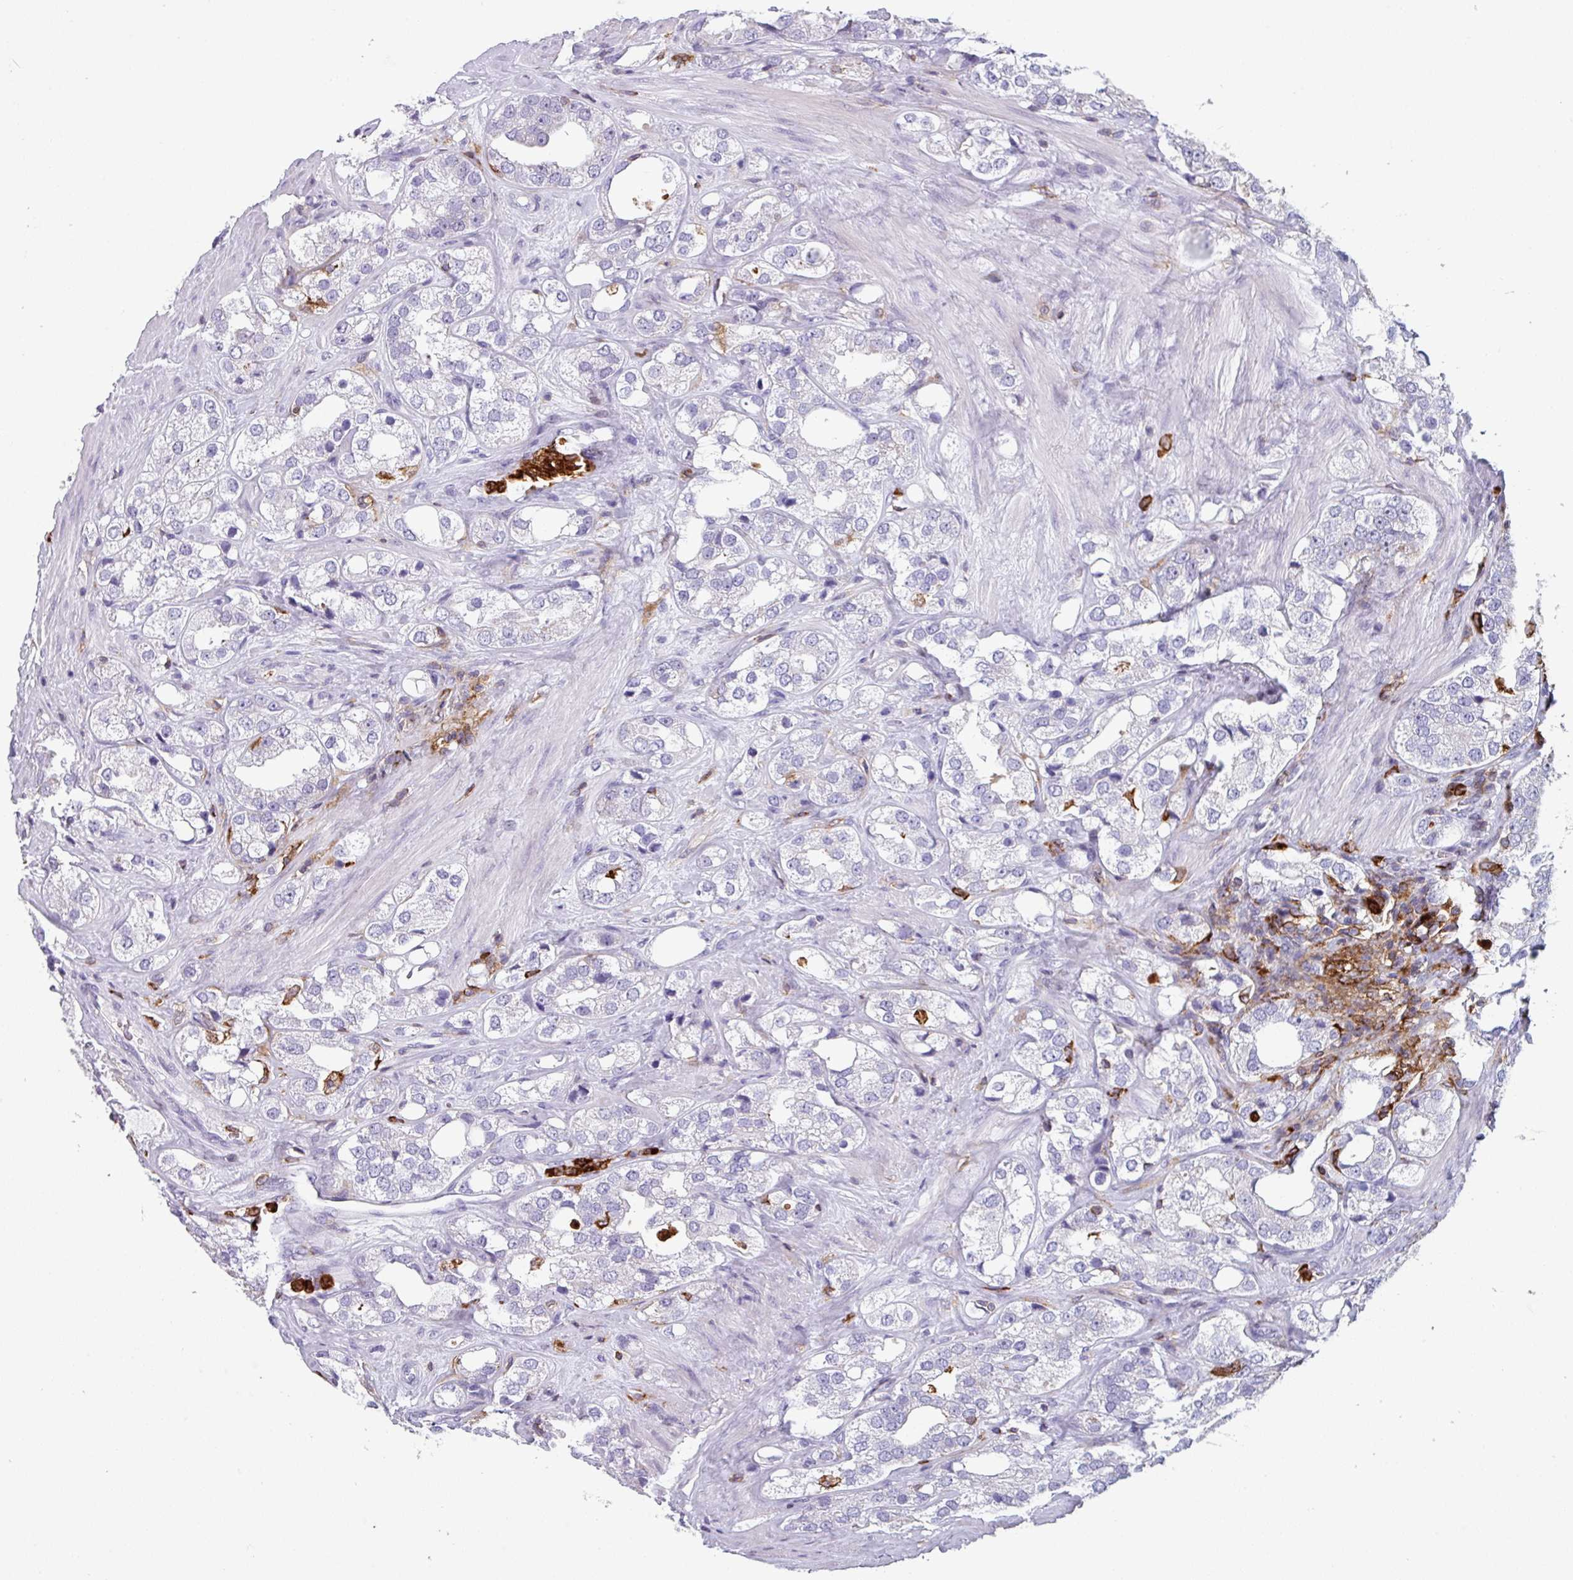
{"staining": {"intensity": "negative", "quantity": "none", "location": "none"}, "tissue": "prostate cancer", "cell_type": "Tumor cells", "image_type": "cancer", "snomed": [{"axis": "morphology", "description": "Adenocarcinoma, NOS"}, {"axis": "topography", "description": "Prostate"}], "caption": "DAB immunohistochemical staining of adenocarcinoma (prostate) exhibits no significant staining in tumor cells.", "gene": "EXOSC5", "patient": {"sex": "male", "age": 79}}